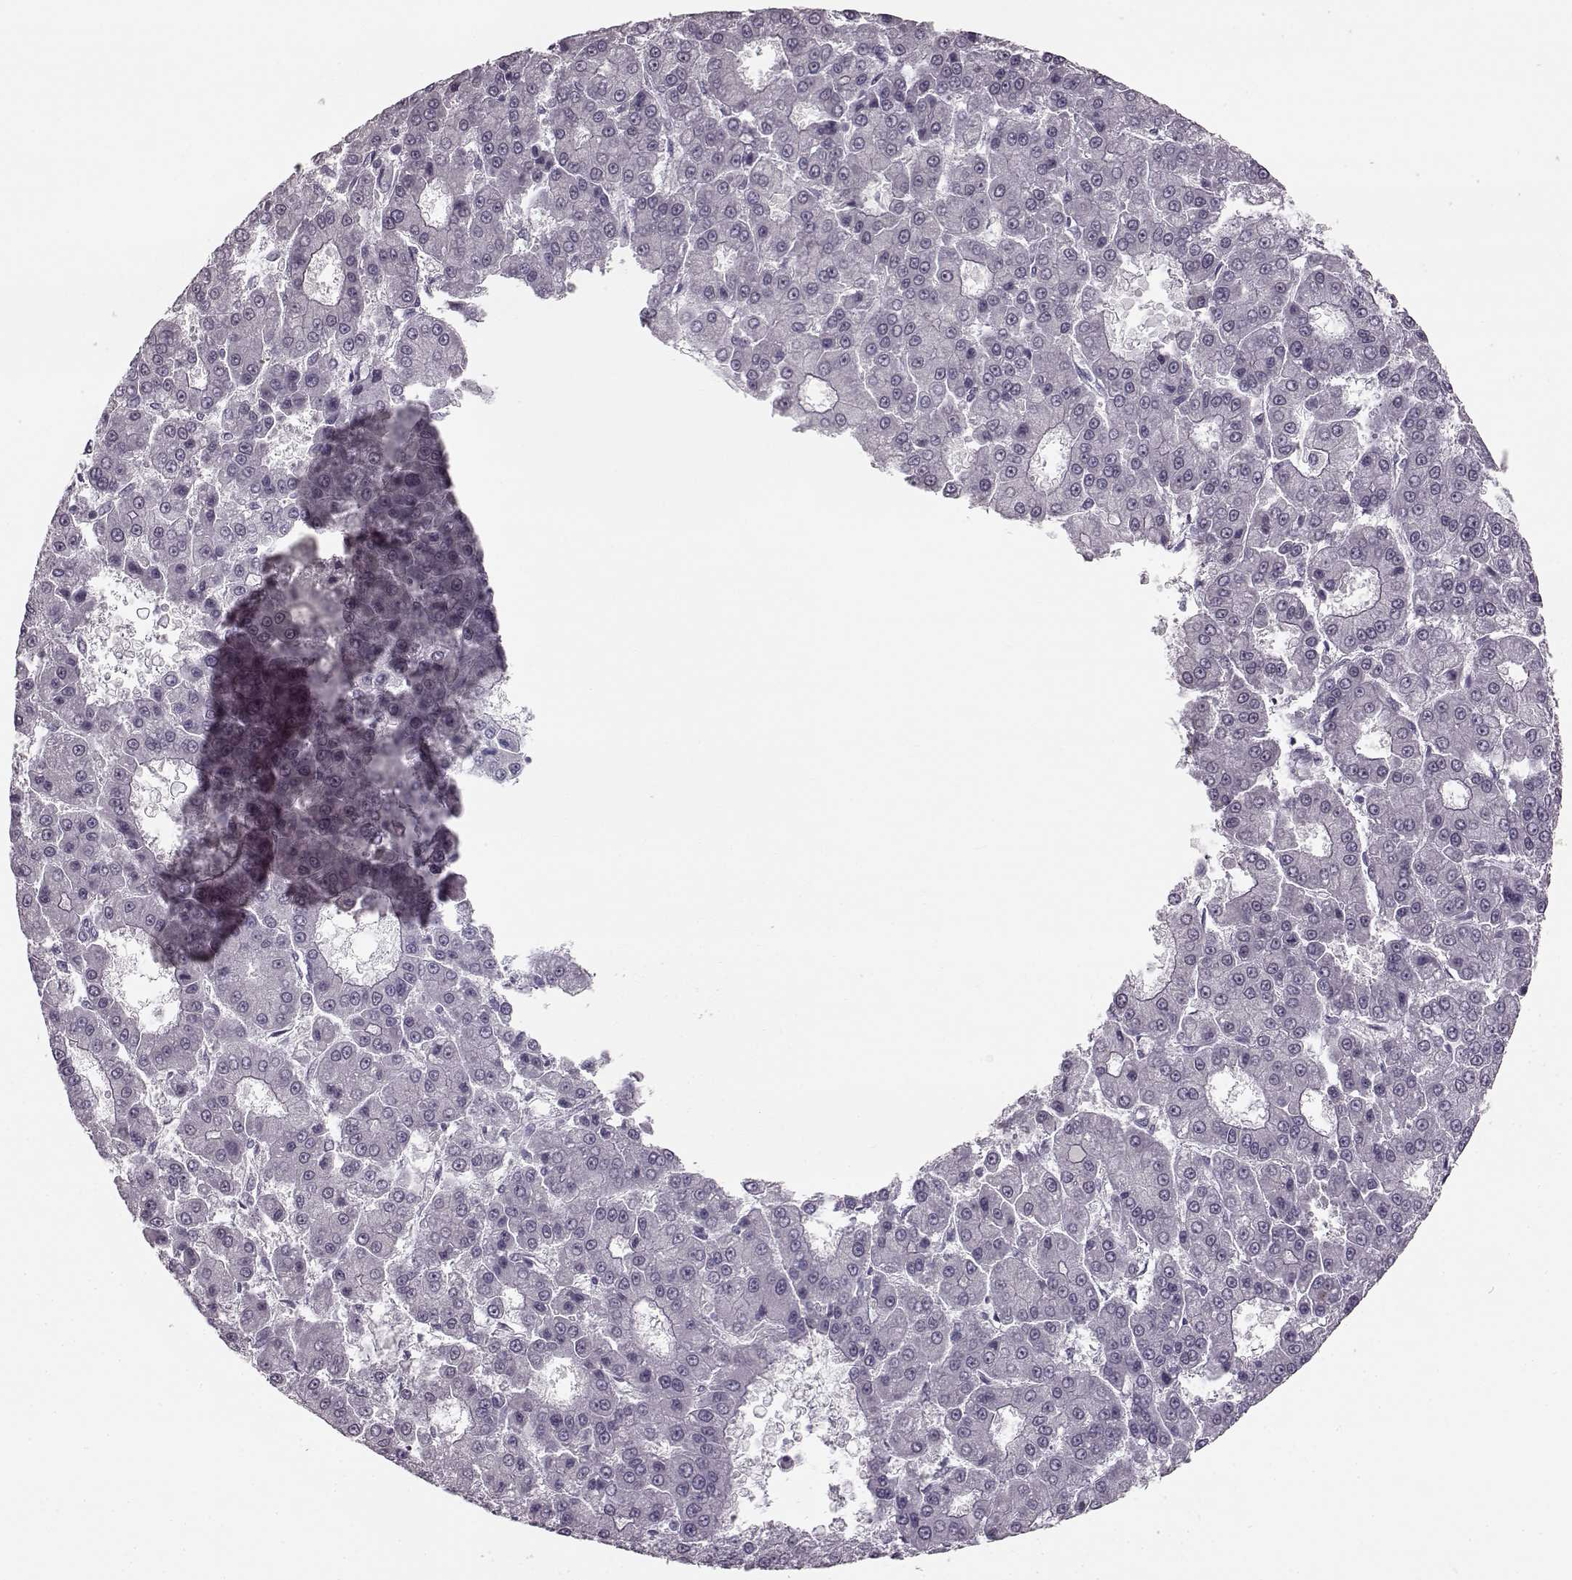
{"staining": {"intensity": "negative", "quantity": "none", "location": "none"}, "tissue": "liver cancer", "cell_type": "Tumor cells", "image_type": "cancer", "snomed": [{"axis": "morphology", "description": "Carcinoma, Hepatocellular, NOS"}, {"axis": "topography", "description": "Liver"}], "caption": "A high-resolution histopathology image shows immunohistochemistry (IHC) staining of liver cancer (hepatocellular carcinoma), which shows no significant expression in tumor cells.", "gene": "MAP6D1", "patient": {"sex": "male", "age": 70}}